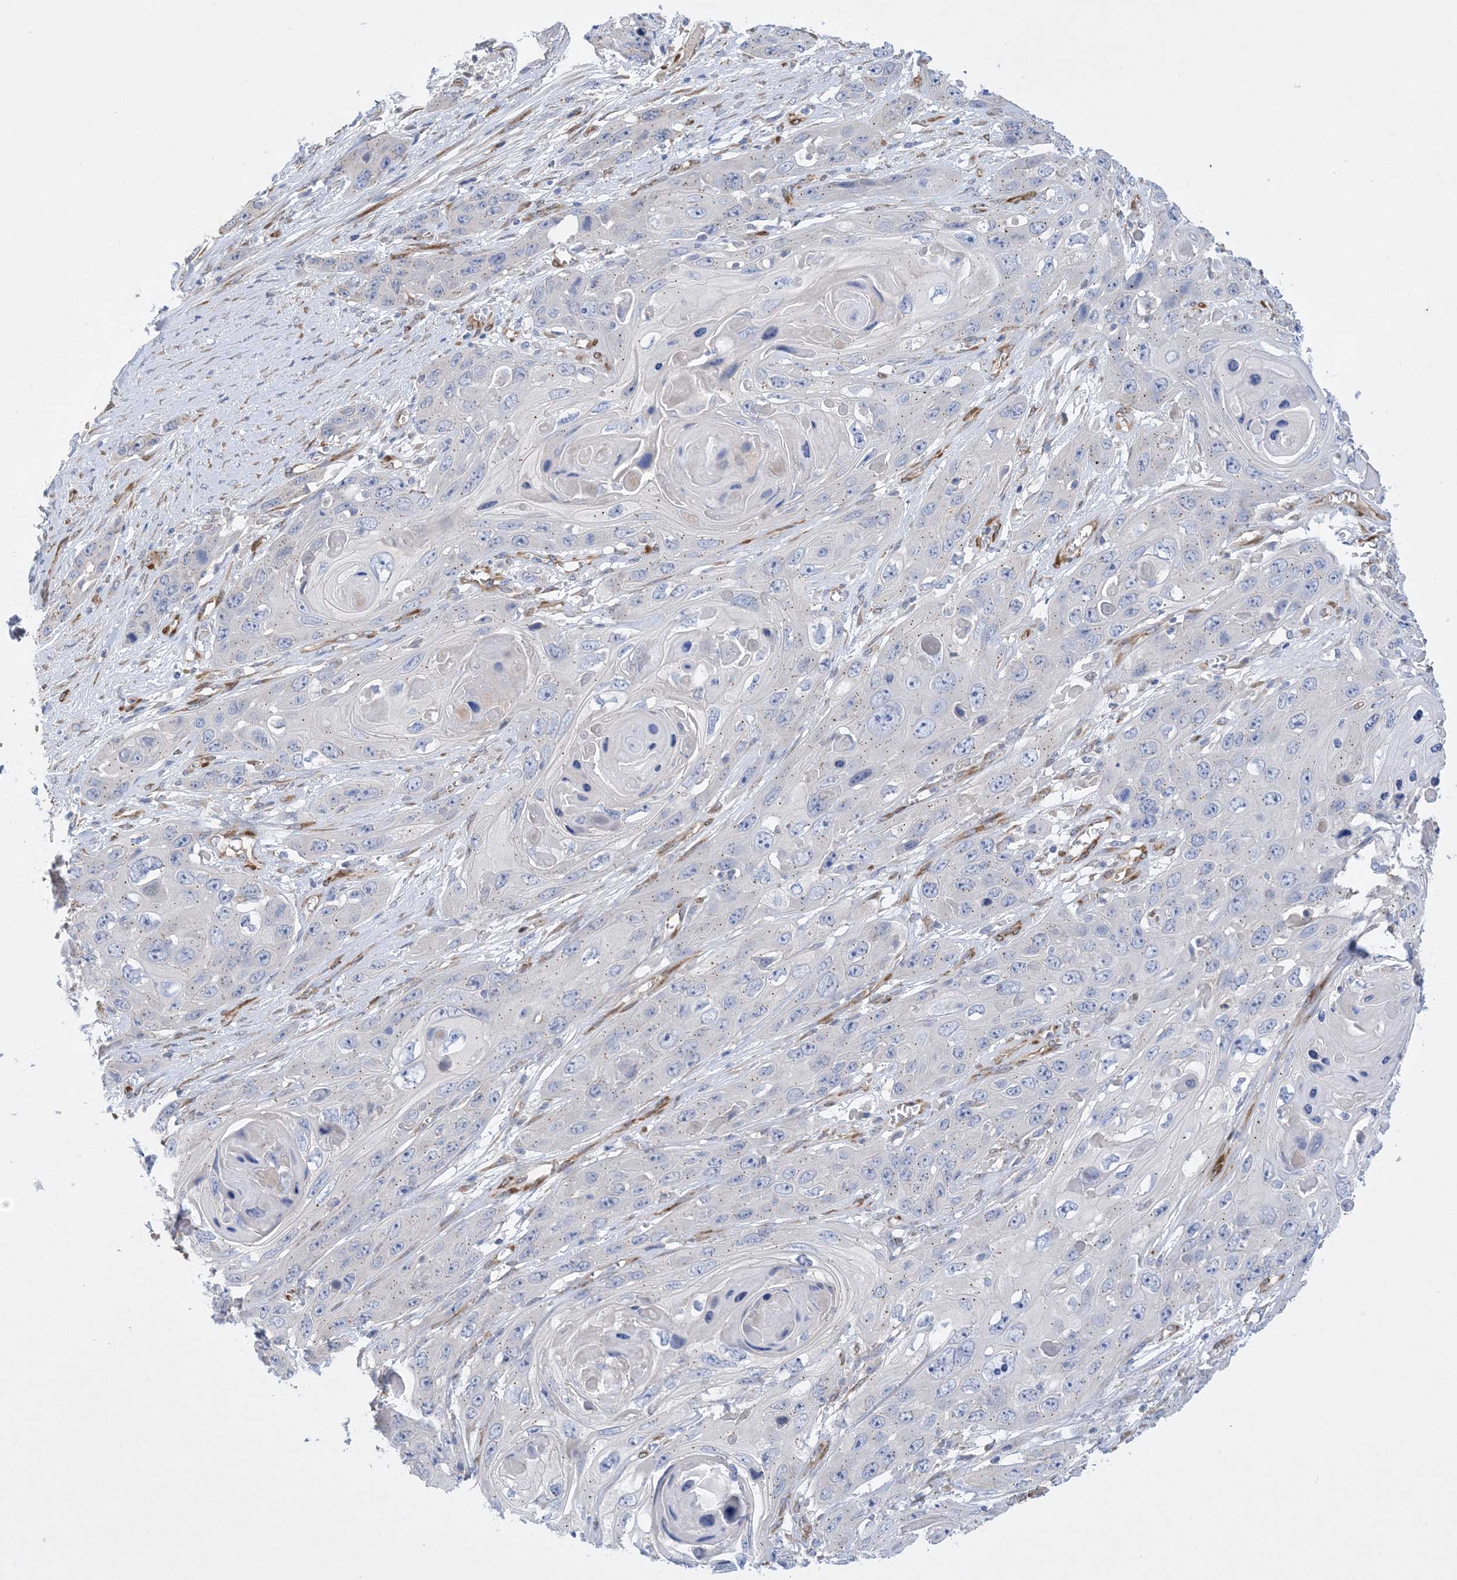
{"staining": {"intensity": "negative", "quantity": "none", "location": "none"}, "tissue": "skin cancer", "cell_type": "Tumor cells", "image_type": "cancer", "snomed": [{"axis": "morphology", "description": "Squamous cell carcinoma, NOS"}, {"axis": "topography", "description": "Skin"}], "caption": "An IHC photomicrograph of squamous cell carcinoma (skin) is shown. There is no staining in tumor cells of squamous cell carcinoma (skin).", "gene": "RBMS3", "patient": {"sex": "male", "age": 55}}